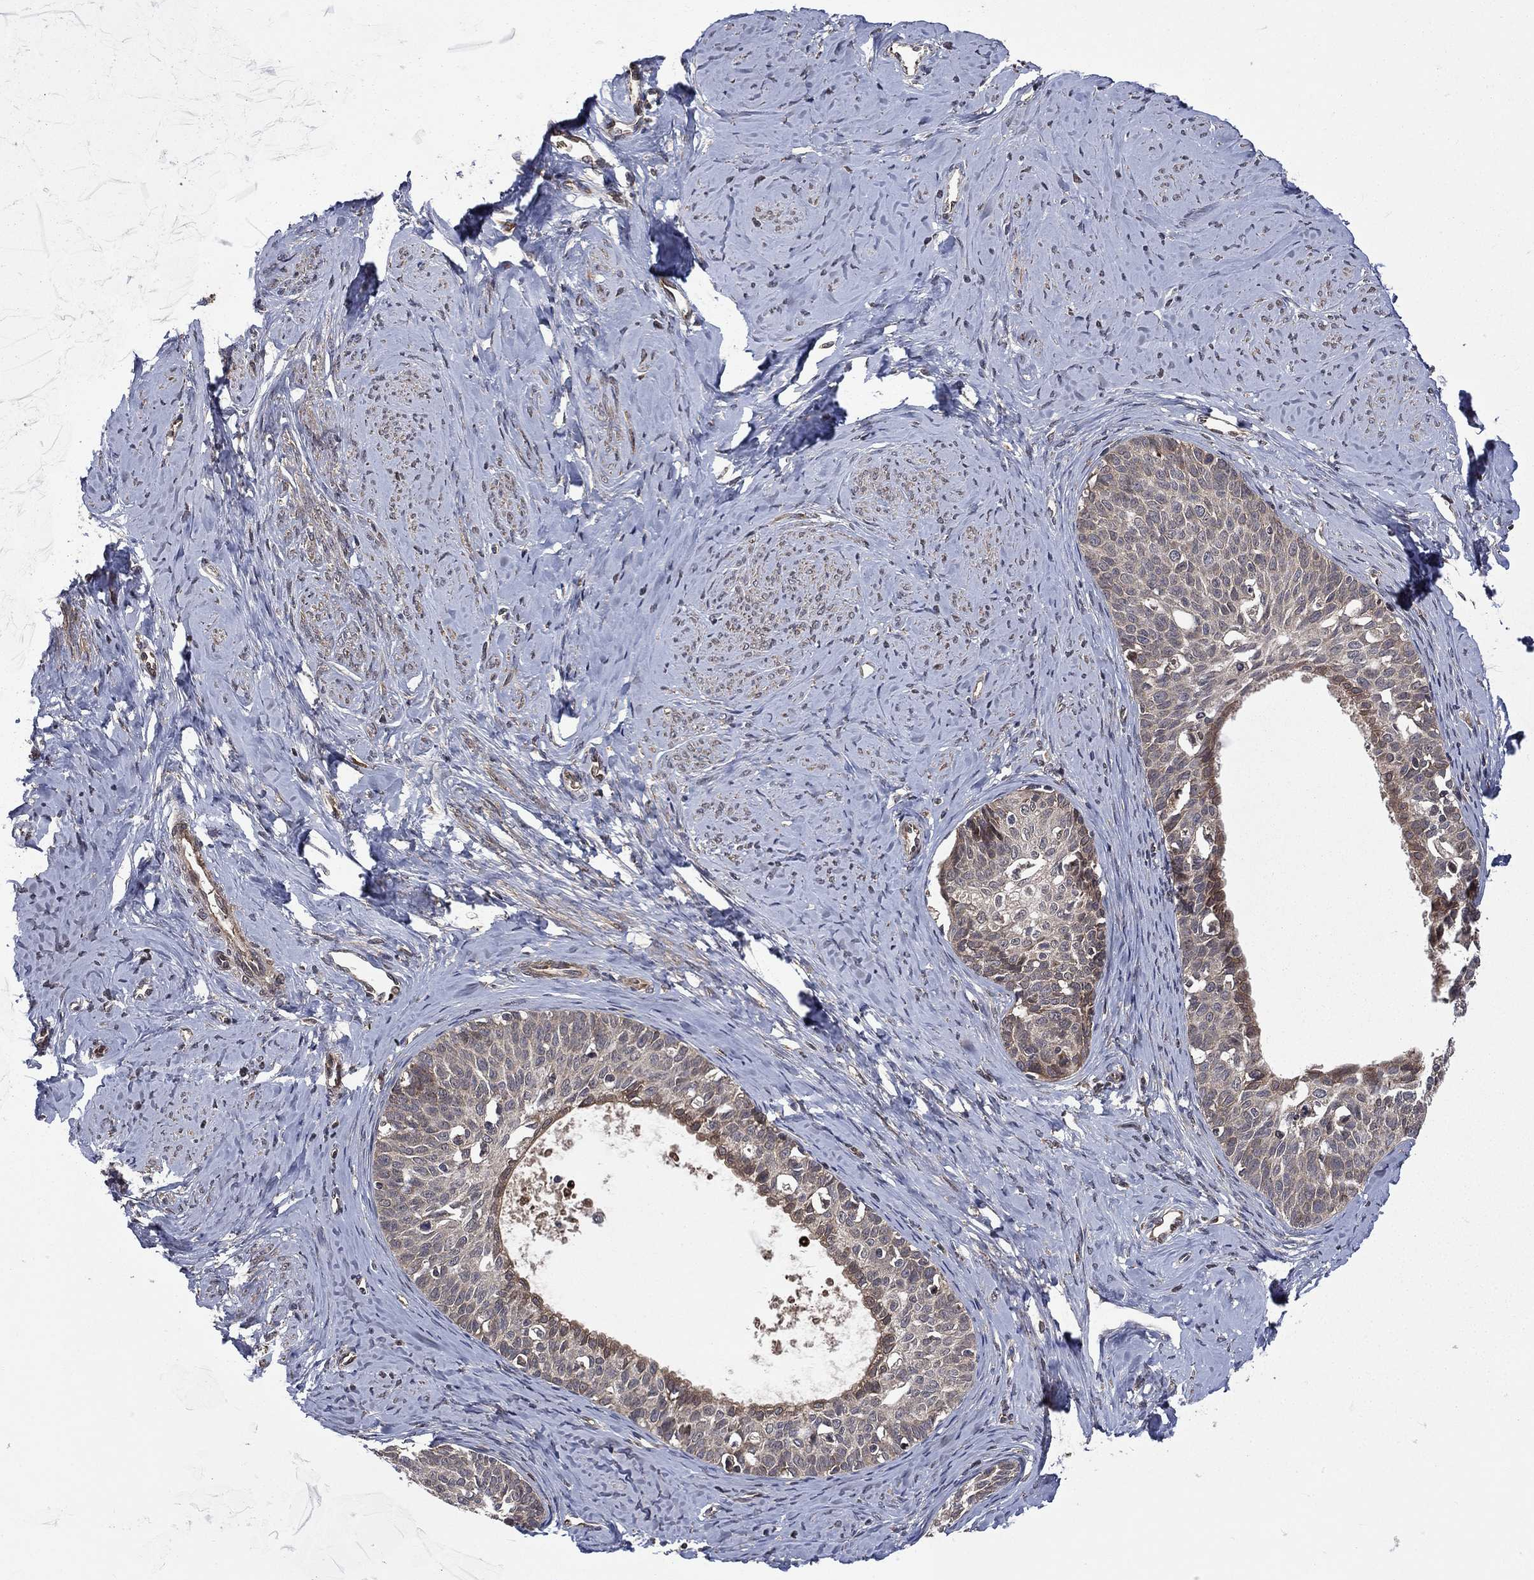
{"staining": {"intensity": "moderate", "quantity": "<25%", "location": "cytoplasmic/membranous"}, "tissue": "cervical cancer", "cell_type": "Tumor cells", "image_type": "cancer", "snomed": [{"axis": "morphology", "description": "Squamous cell carcinoma, NOS"}, {"axis": "topography", "description": "Cervix"}], "caption": "Cervical squamous cell carcinoma stained with a brown dye exhibits moderate cytoplasmic/membranous positive staining in approximately <25% of tumor cells.", "gene": "RAB11FIP4", "patient": {"sex": "female", "age": 51}}